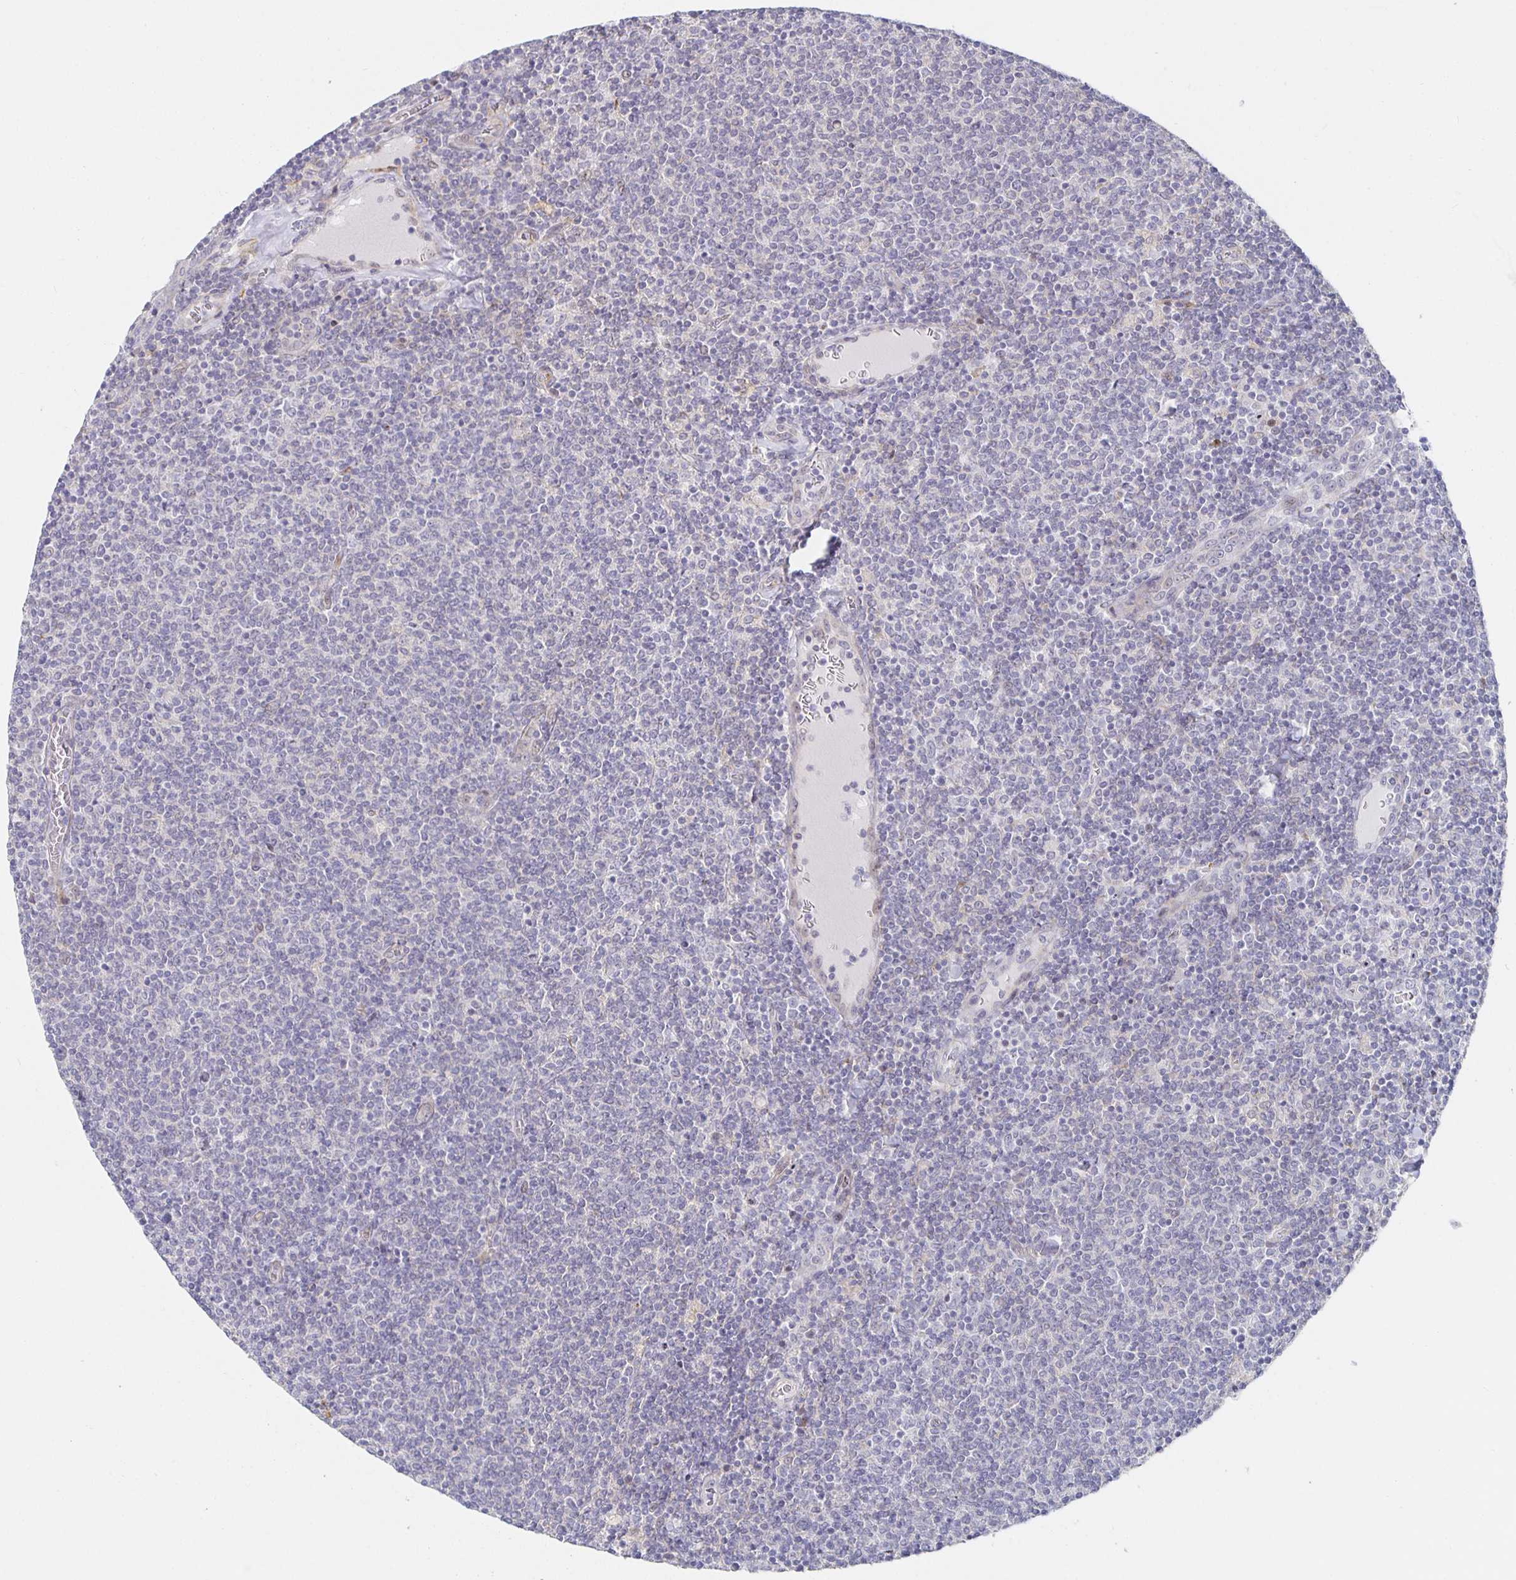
{"staining": {"intensity": "negative", "quantity": "none", "location": "none"}, "tissue": "lymphoma", "cell_type": "Tumor cells", "image_type": "cancer", "snomed": [{"axis": "morphology", "description": "Malignant lymphoma, non-Hodgkin's type, Low grade"}, {"axis": "topography", "description": "Lymph node"}], "caption": "Image shows no significant protein positivity in tumor cells of lymphoma. The staining was performed using DAB (3,3'-diaminobenzidine) to visualize the protein expression in brown, while the nuclei were stained in blue with hematoxylin (Magnification: 20x).", "gene": "S100G", "patient": {"sex": "male", "age": 52}}